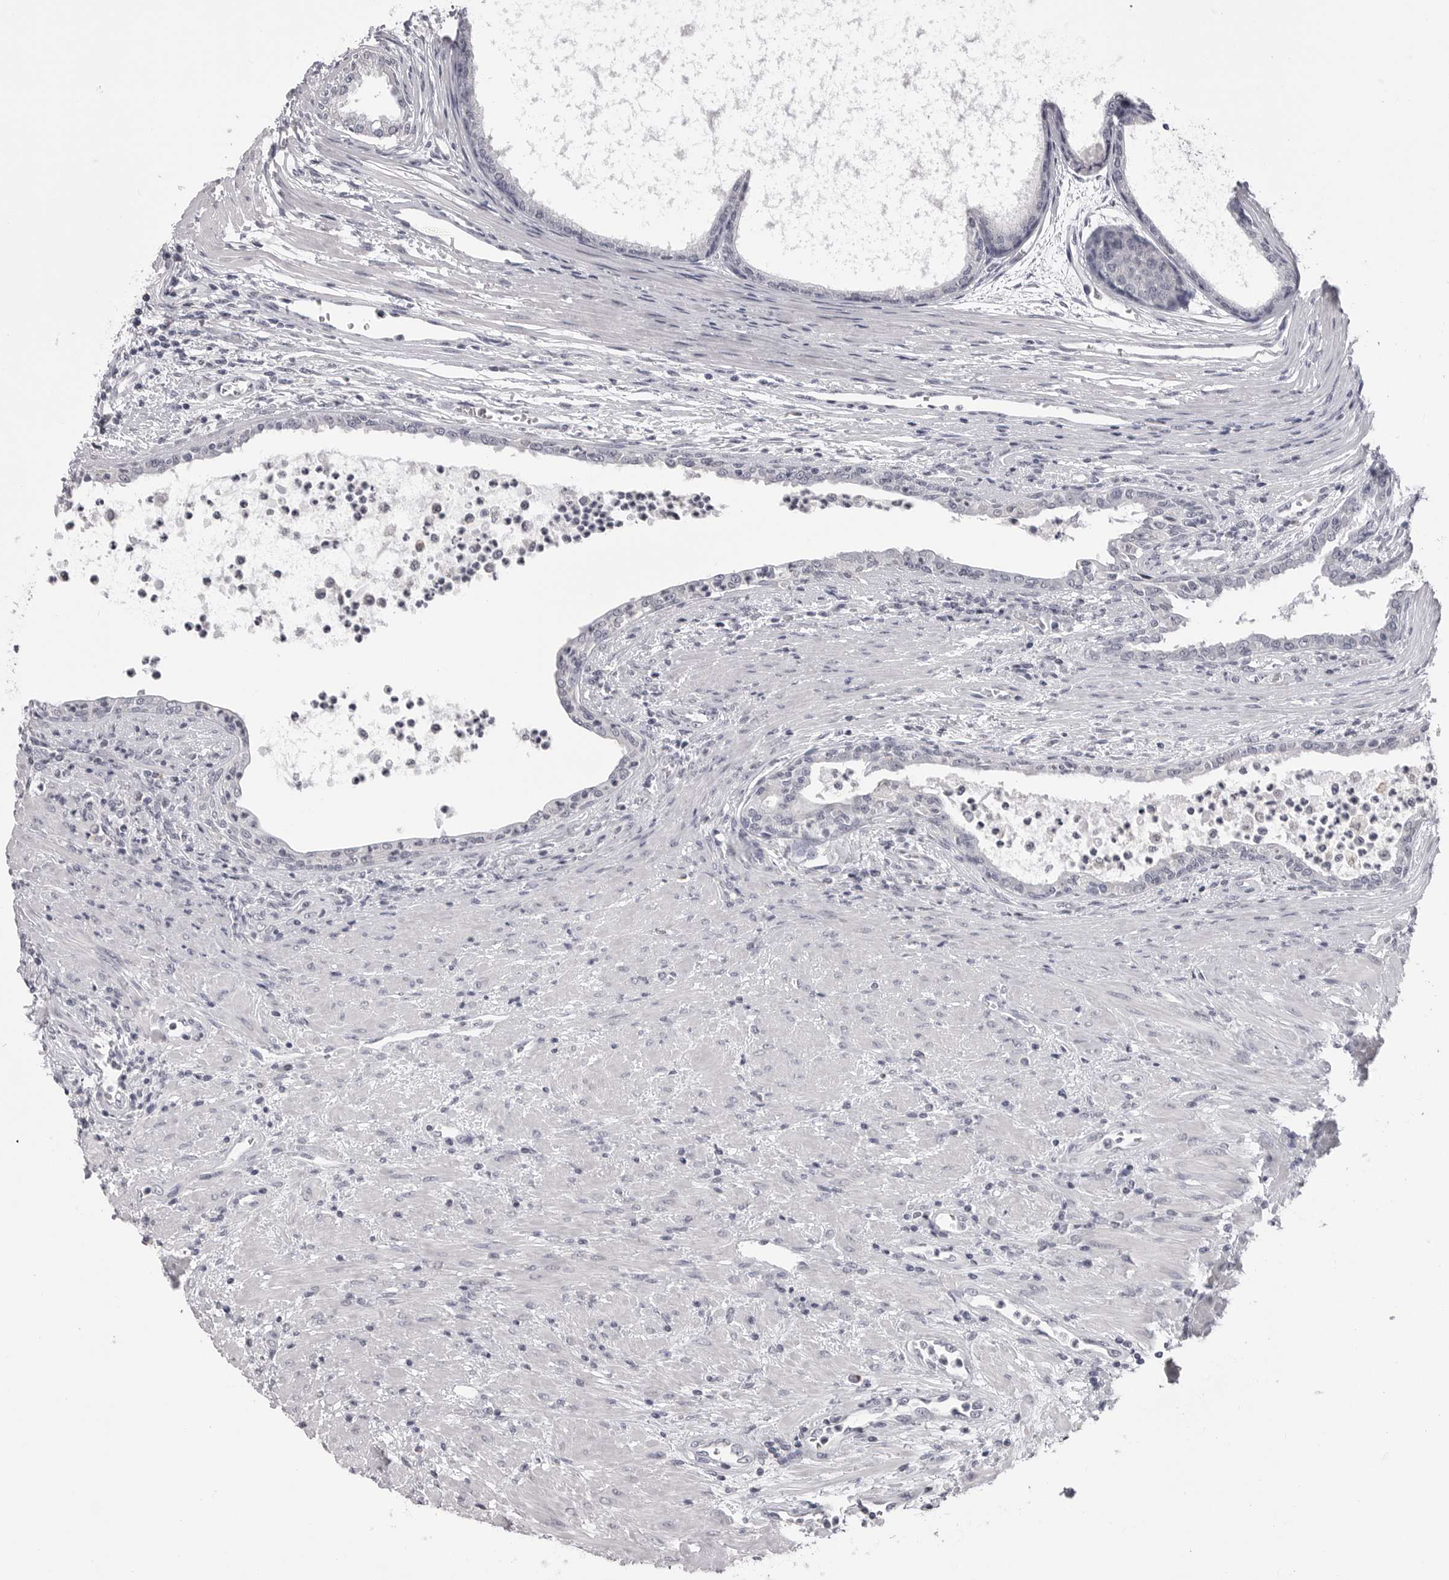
{"staining": {"intensity": "negative", "quantity": "none", "location": "none"}, "tissue": "prostate cancer", "cell_type": "Tumor cells", "image_type": "cancer", "snomed": [{"axis": "morphology", "description": "Normal tissue, NOS"}, {"axis": "morphology", "description": "Adenocarcinoma, Low grade"}, {"axis": "topography", "description": "Prostate"}, {"axis": "topography", "description": "Peripheral nerve tissue"}], "caption": "Immunohistochemistry of low-grade adenocarcinoma (prostate) exhibits no expression in tumor cells. (DAB immunohistochemistry (IHC) with hematoxylin counter stain).", "gene": "GPN2", "patient": {"sex": "male", "age": 71}}